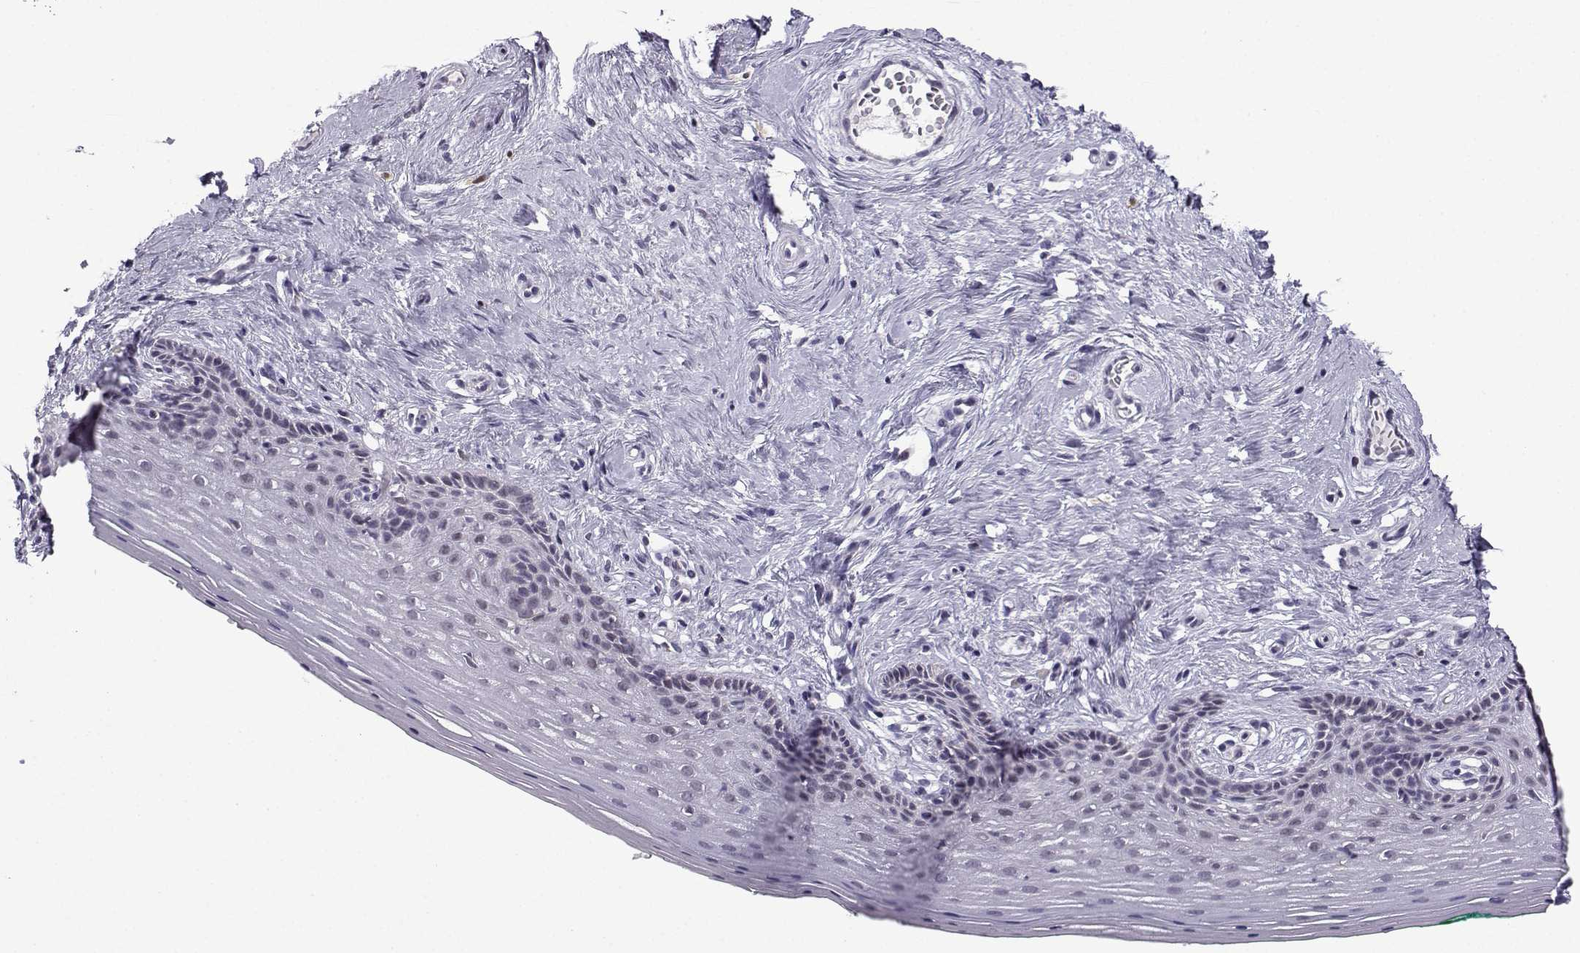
{"staining": {"intensity": "negative", "quantity": "none", "location": "none"}, "tissue": "vagina", "cell_type": "Squamous epithelial cells", "image_type": "normal", "snomed": [{"axis": "morphology", "description": "Normal tissue, NOS"}, {"axis": "topography", "description": "Vagina"}], "caption": "Immunohistochemical staining of normal vagina shows no significant positivity in squamous epithelial cells. (DAB (3,3'-diaminobenzidine) IHC with hematoxylin counter stain).", "gene": "HTR7", "patient": {"sex": "female", "age": 45}}